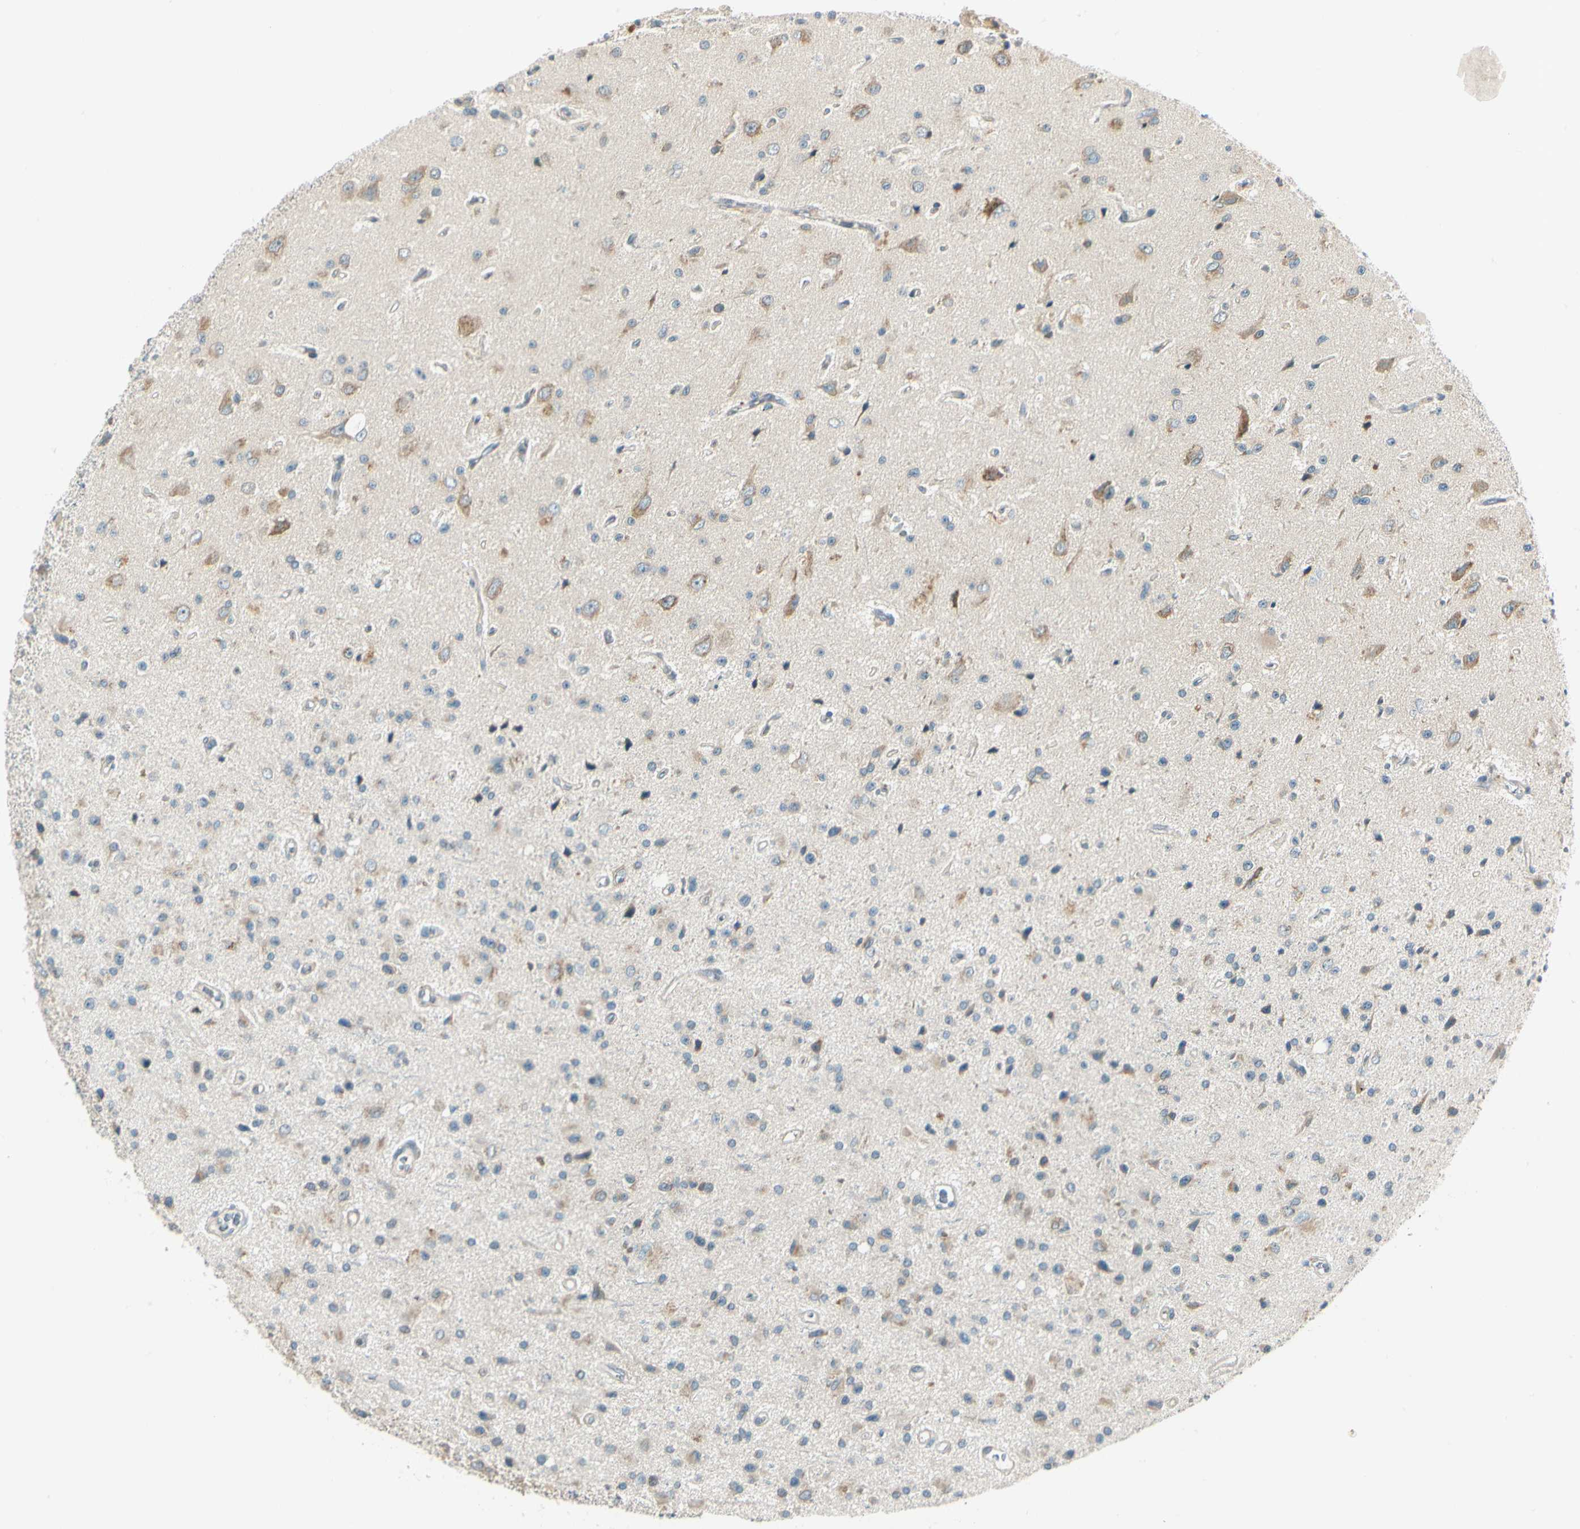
{"staining": {"intensity": "weak", "quantity": "<25%", "location": "cytoplasmic/membranous"}, "tissue": "glioma", "cell_type": "Tumor cells", "image_type": "cancer", "snomed": [{"axis": "morphology", "description": "Glioma, malignant, Low grade"}, {"axis": "topography", "description": "Brain"}], "caption": "Glioma was stained to show a protein in brown. There is no significant staining in tumor cells.", "gene": "BNIP1", "patient": {"sex": "male", "age": 58}}